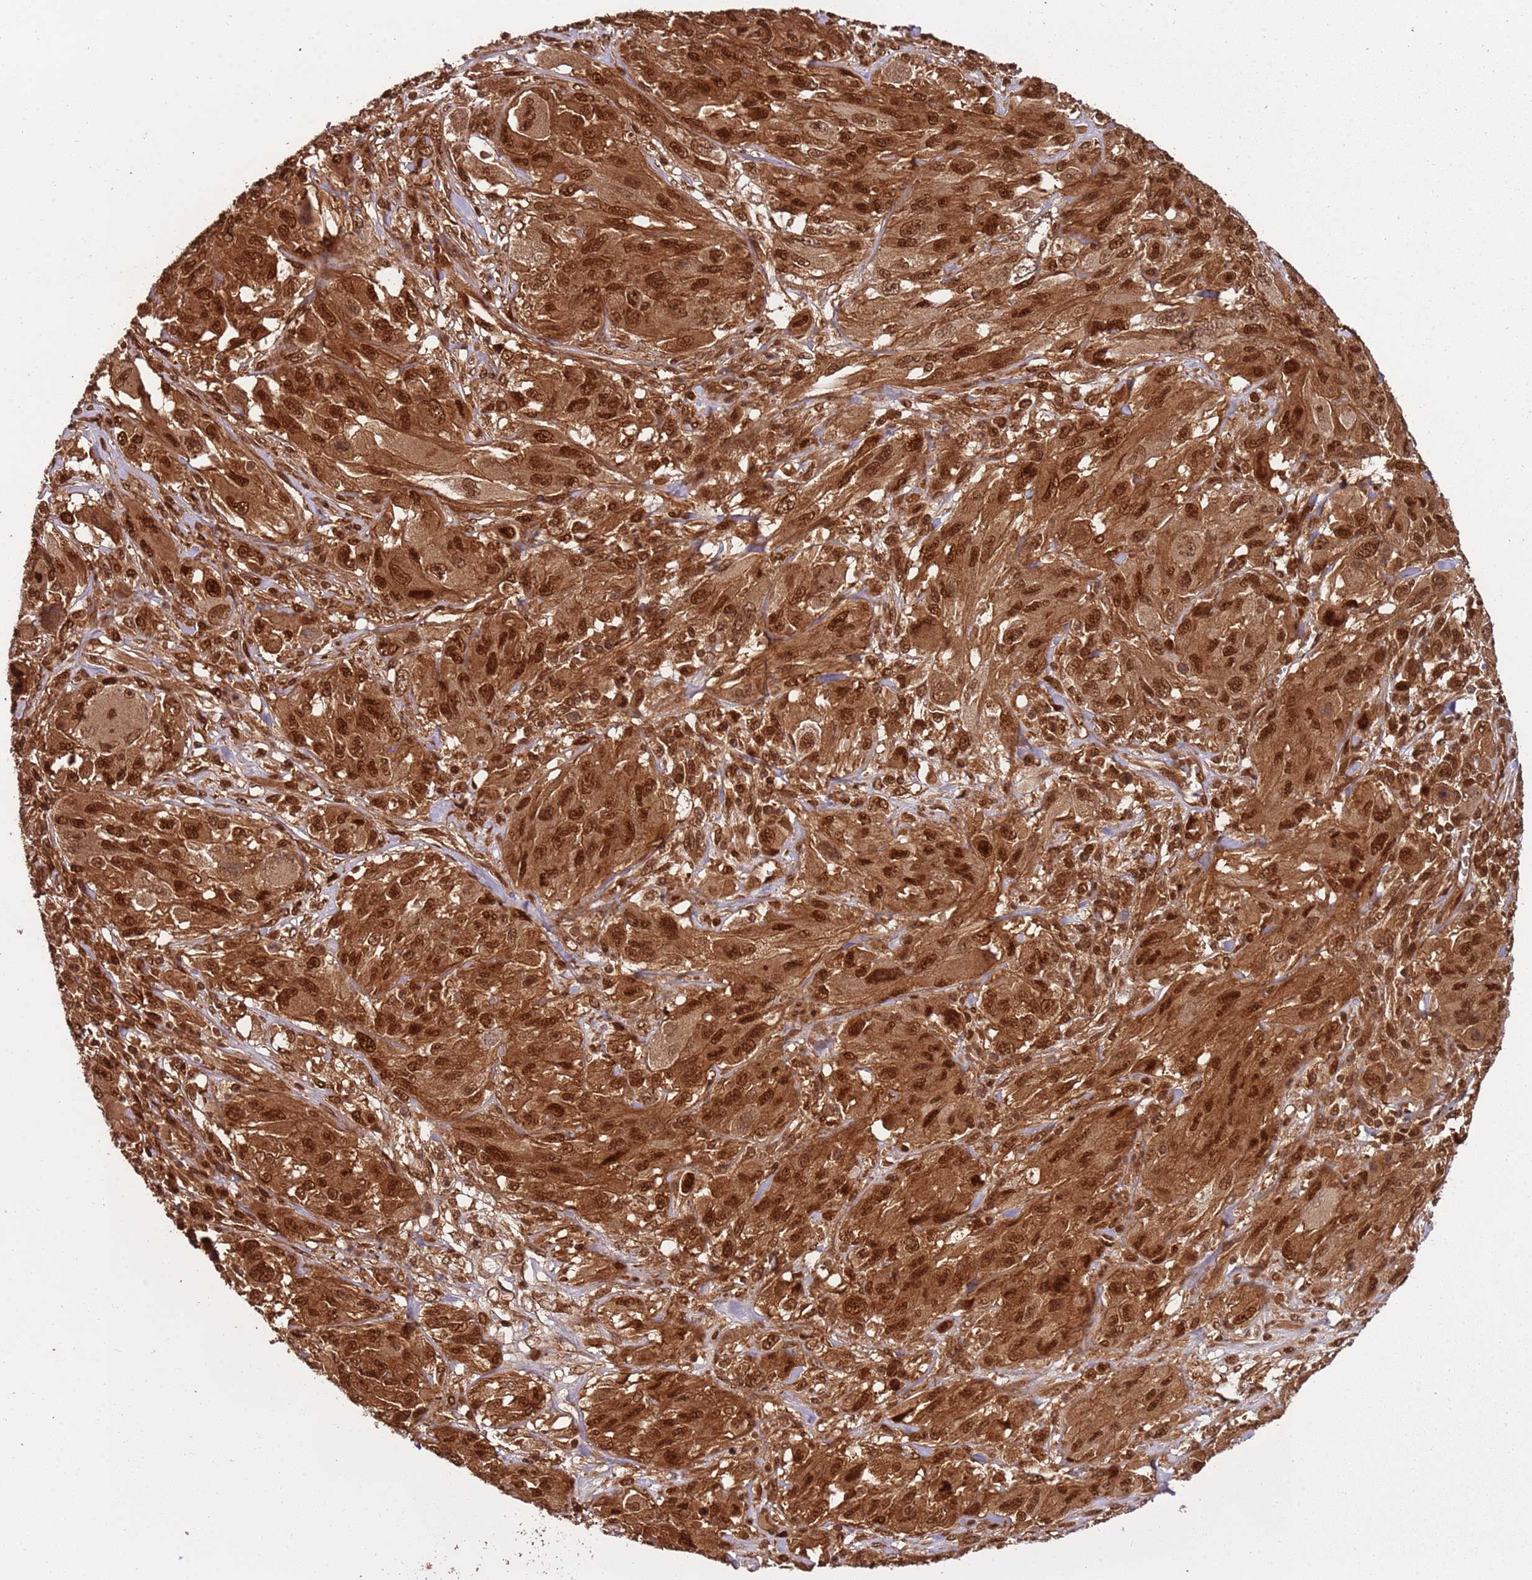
{"staining": {"intensity": "strong", "quantity": ">75%", "location": "cytoplasmic/membranous,nuclear"}, "tissue": "melanoma", "cell_type": "Tumor cells", "image_type": "cancer", "snomed": [{"axis": "morphology", "description": "Malignant melanoma, NOS"}, {"axis": "topography", "description": "Skin"}], "caption": "An image of malignant melanoma stained for a protein demonstrates strong cytoplasmic/membranous and nuclear brown staining in tumor cells. Nuclei are stained in blue.", "gene": "PGLS", "patient": {"sex": "female", "age": 91}}